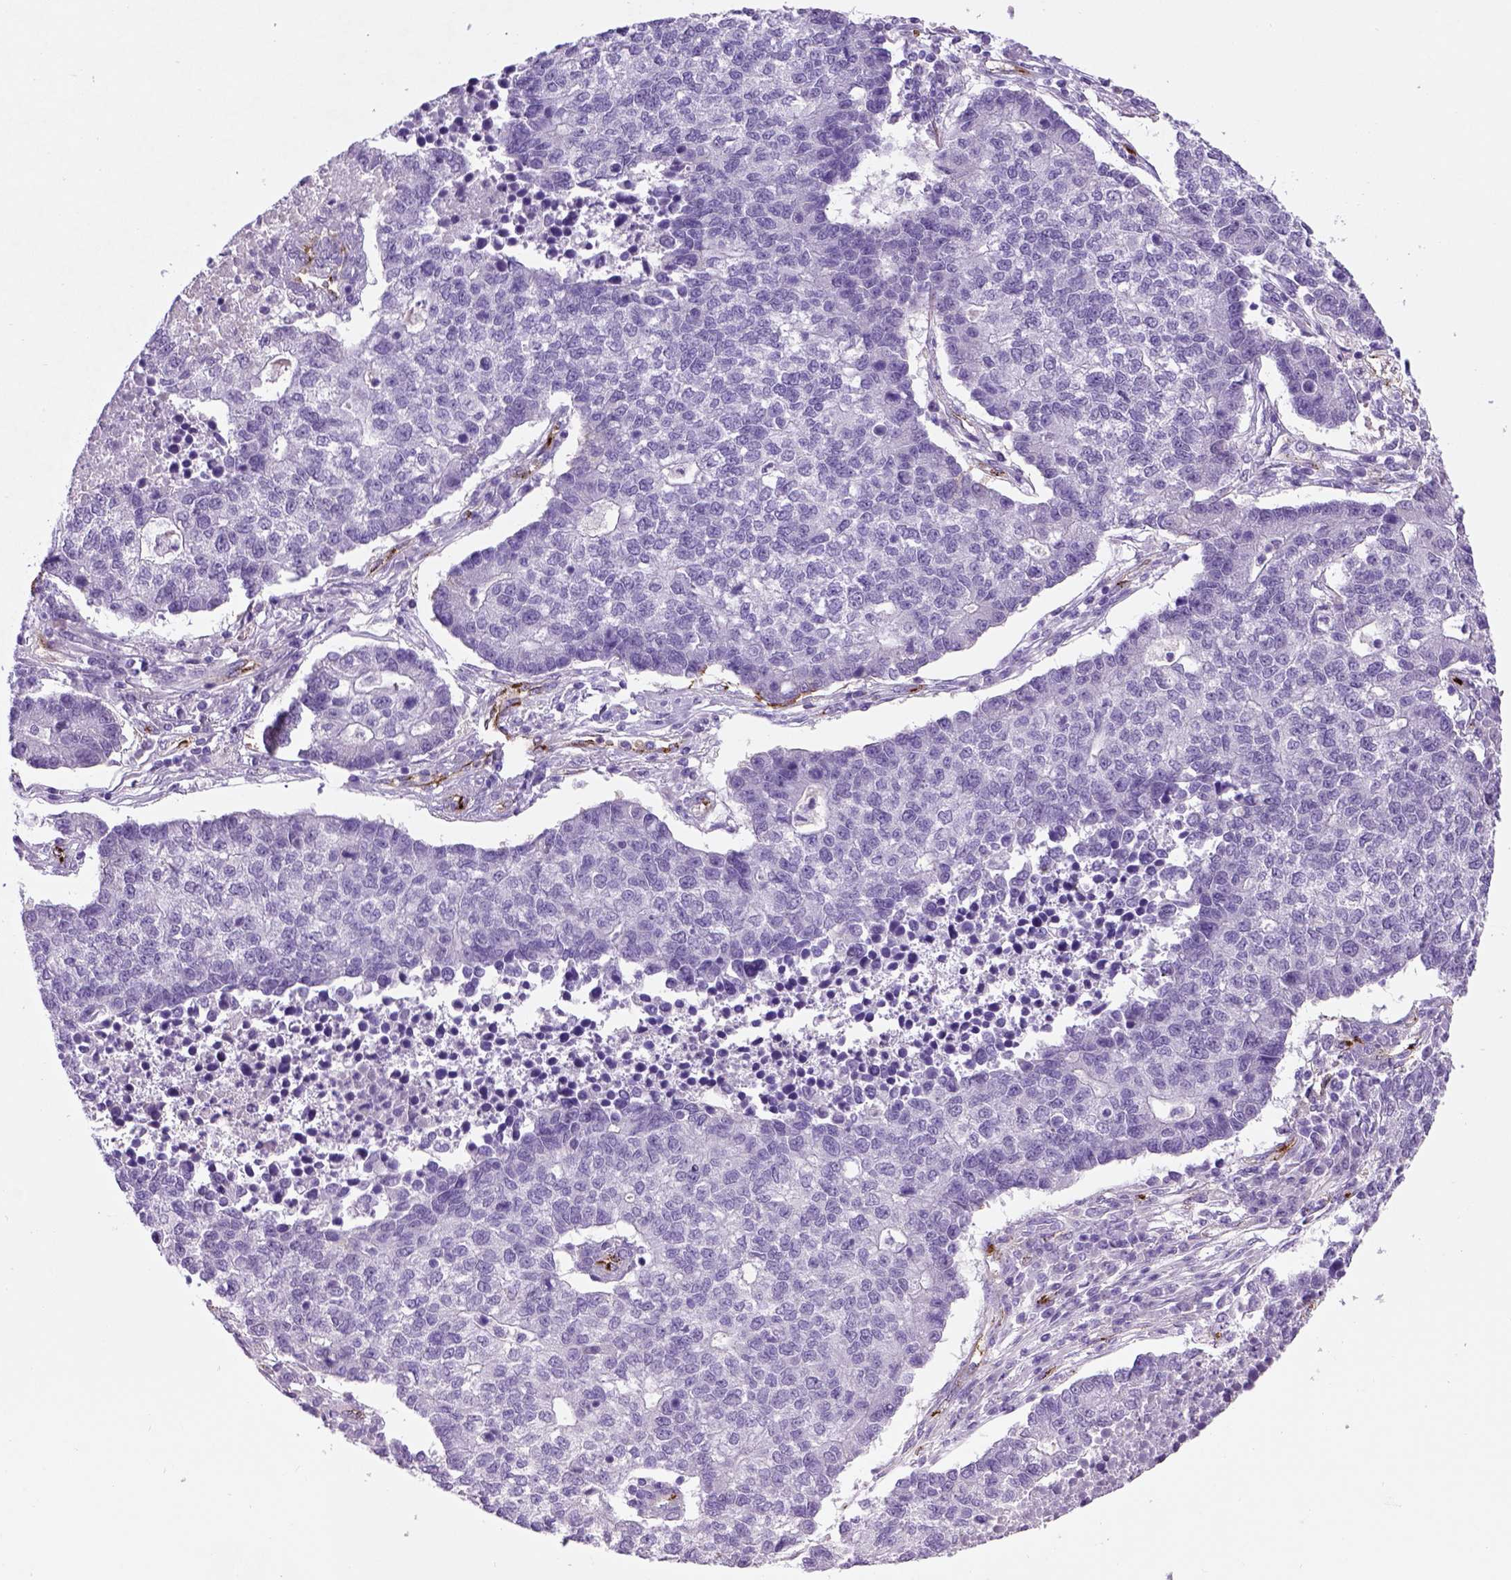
{"staining": {"intensity": "negative", "quantity": "none", "location": "none"}, "tissue": "lung cancer", "cell_type": "Tumor cells", "image_type": "cancer", "snomed": [{"axis": "morphology", "description": "Adenocarcinoma, NOS"}, {"axis": "topography", "description": "Lung"}], "caption": "Micrograph shows no protein staining in tumor cells of adenocarcinoma (lung) tissue.", "gene": "VWF", "patient": {"sex": "male", "age": 57}}